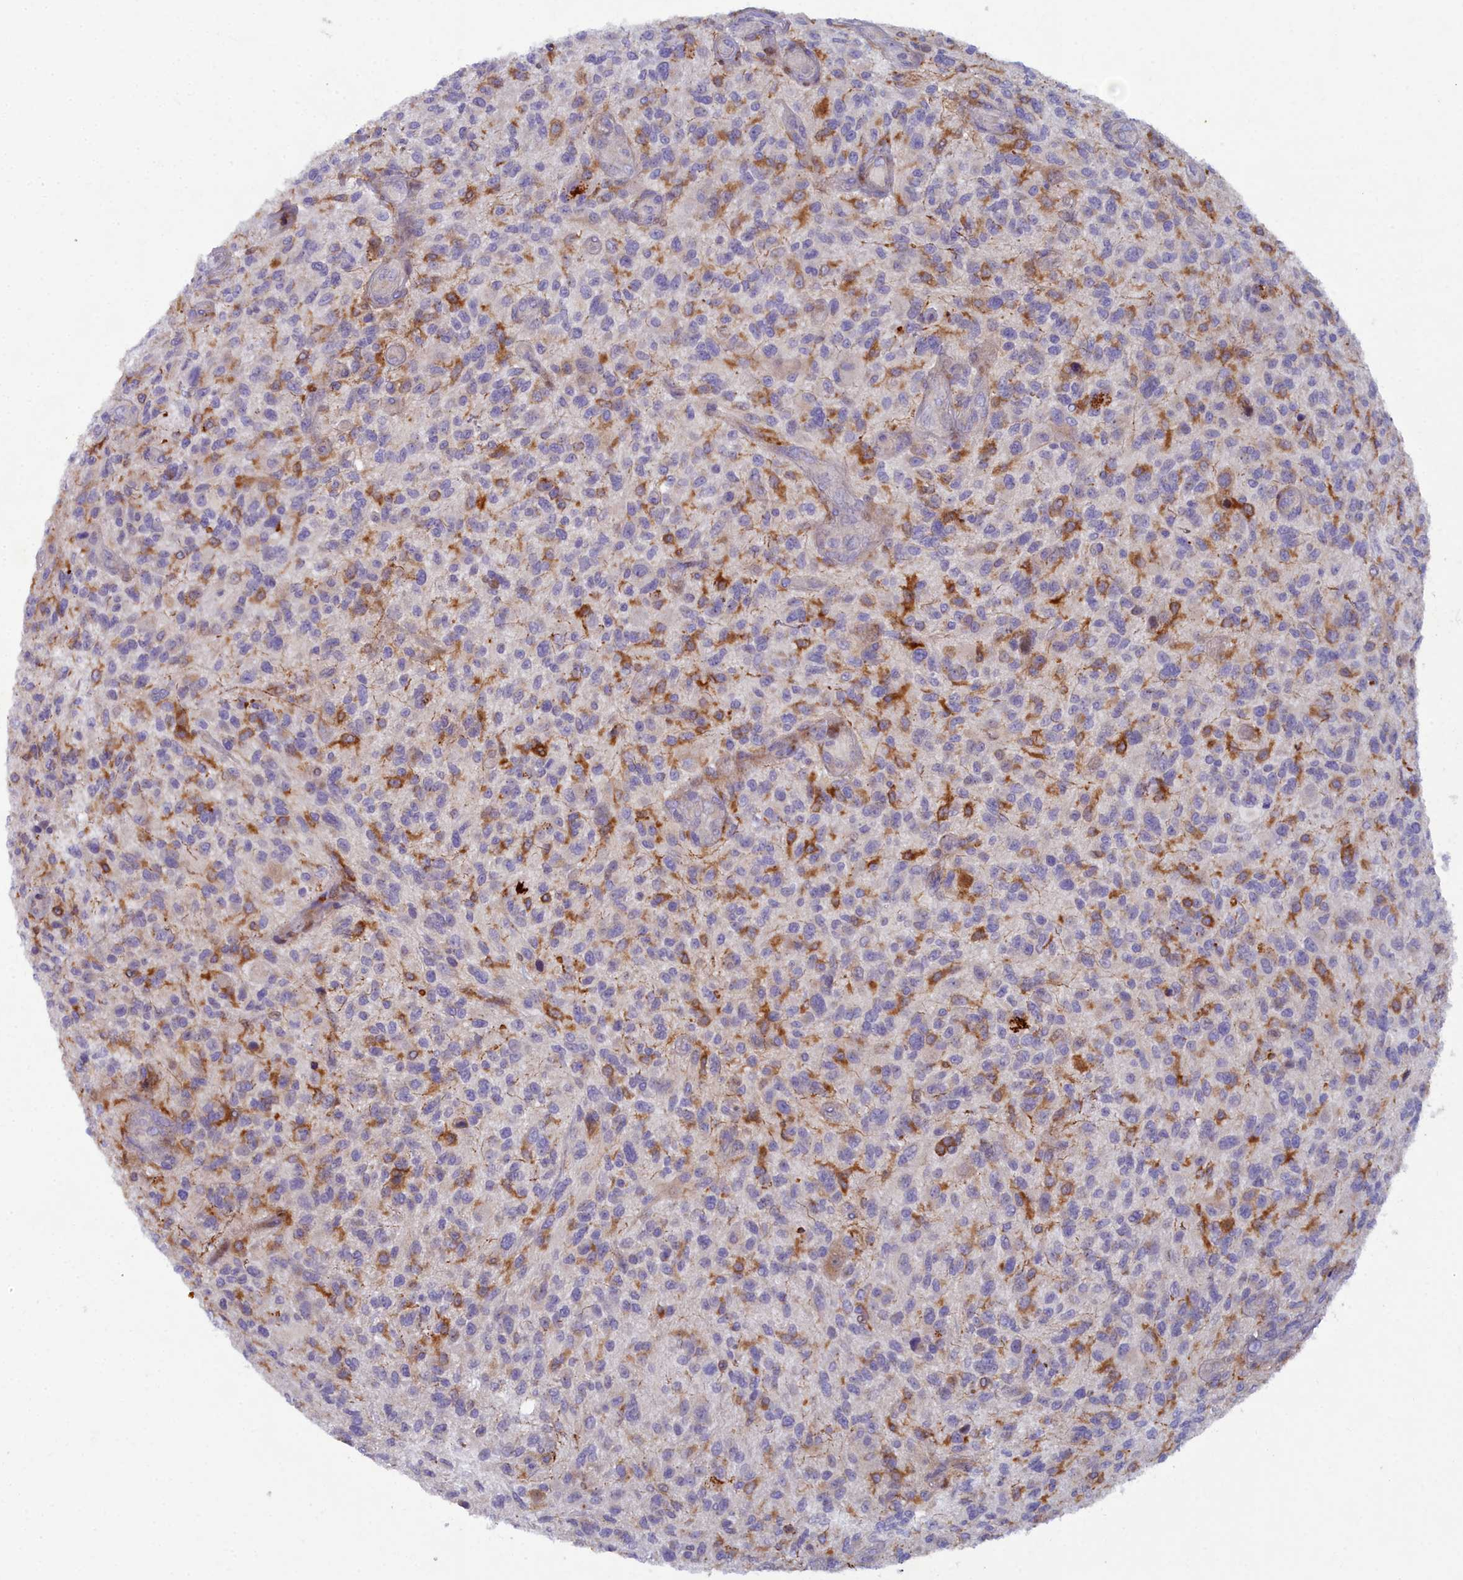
{"staining": {"intensity": "moderate", "quantity": "<25%", "location": "cytoplasmic/membranous"}, "tissue": "glioma", "cell_type": "Tumor cells", "image_type": "cancer", "snomed": [{"axis": "morphology", "description": "Glioma, malignant, High grade"}, {"axis": "topography", "description": "Brain"}], "caption": "A histopathology image showing moderate cytoplasmic/membranous positivity in approximately <25% of tumor cells in malignant glioma (high-grade), as visualized by brown immunohistochemical staining.", "gene": "B9D2", "patient": {"sex": "male", "age": 47}}